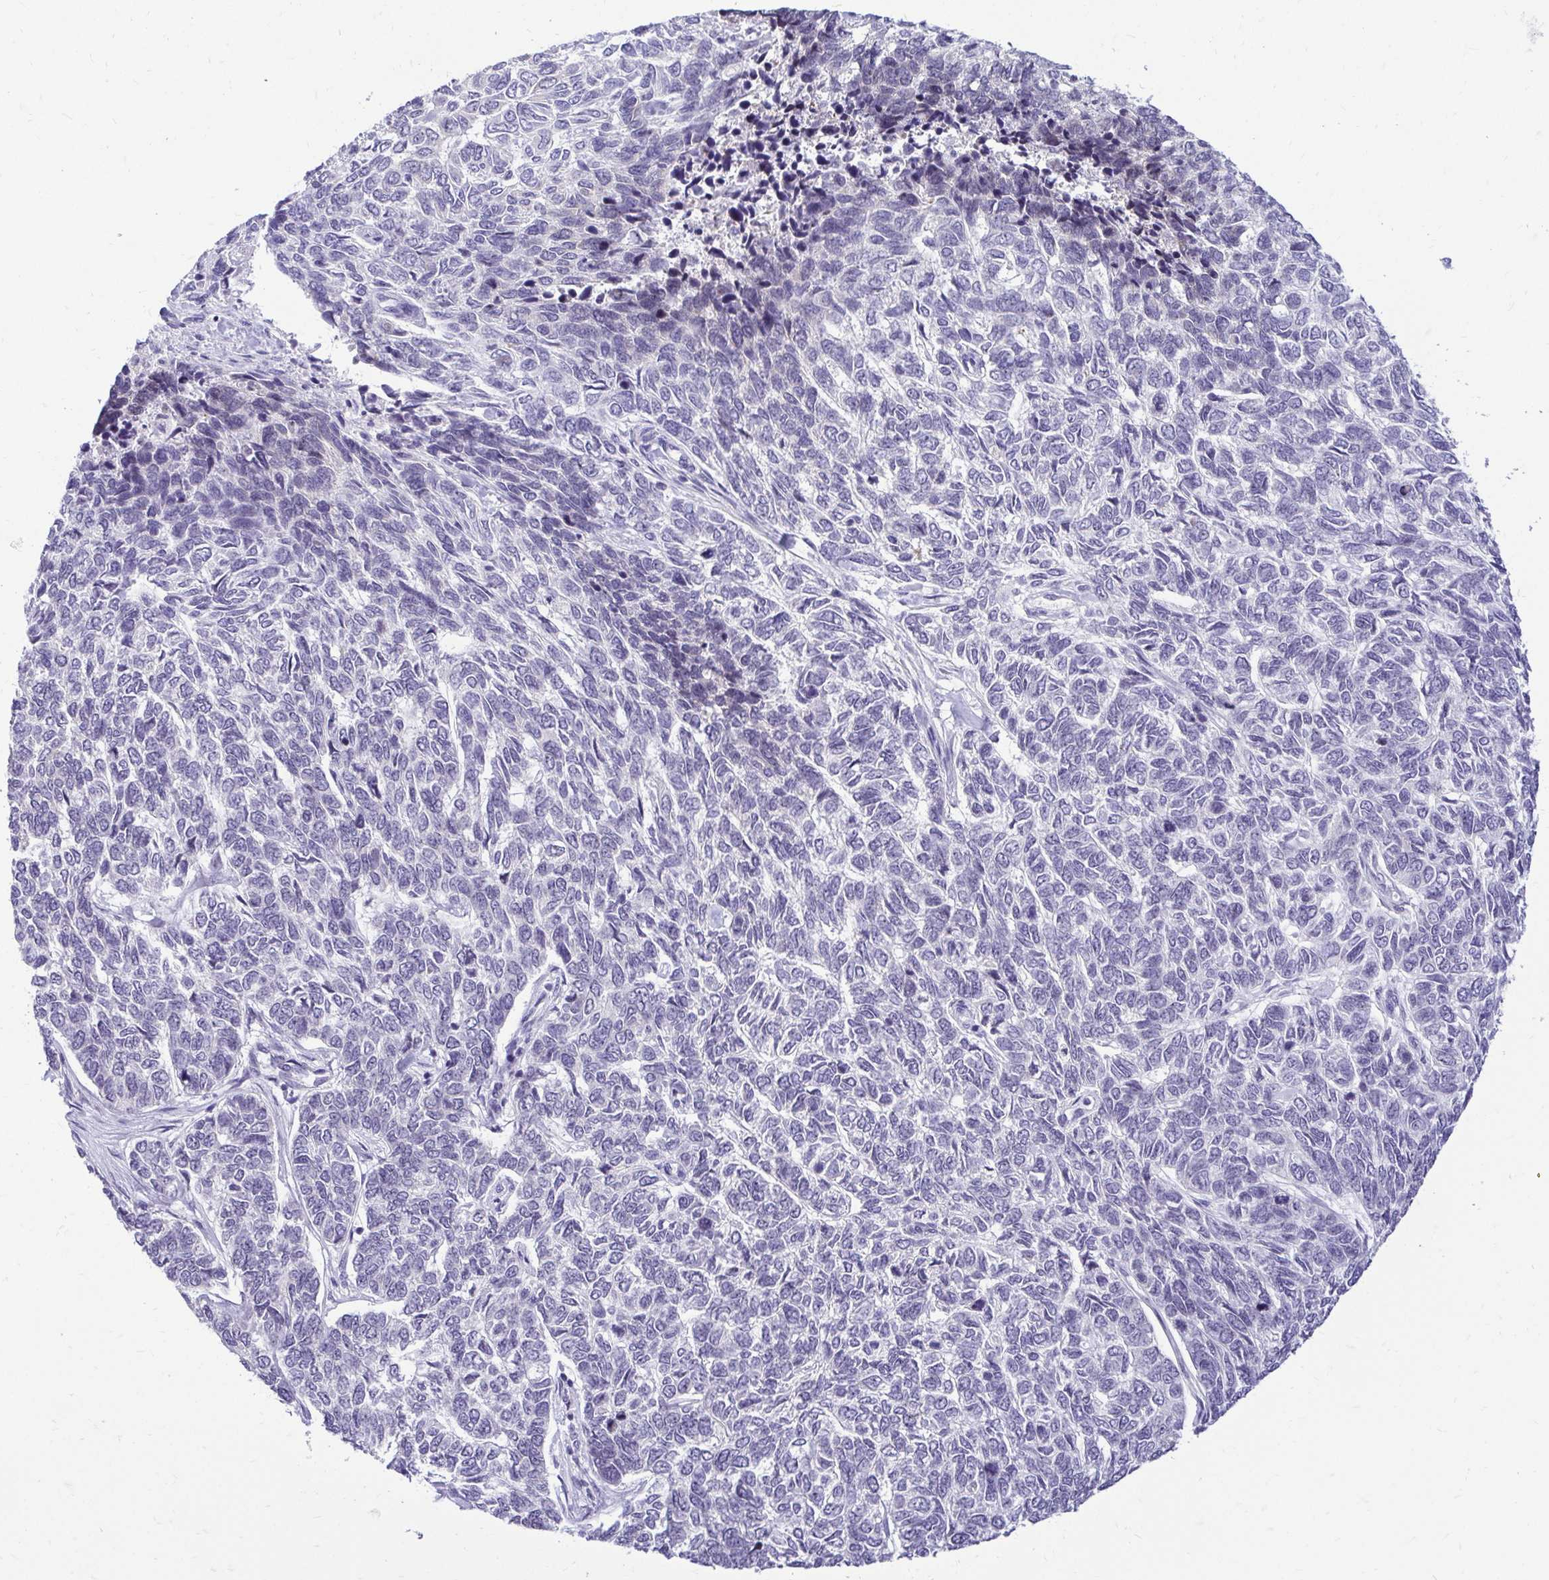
{"staining": {"intensity": "negative", "quantity": "none", "location": "none"}, "tissue": "skin cancer", "cell_type": "Tumor cells", "image_type": "cancer", "snomed": [{"axis": "morphology", "description": "Basal cell carcinoma"}, {"axis": "topography", "description": "Skin"}], "caption": "IHC of human basal cell carcinoma (skin) reveals no expression in tumor cells. (DAB immunohistochemistry, high magnification).", "gene": "NIFK", "patient": {"sex": "female", "age": 65}}